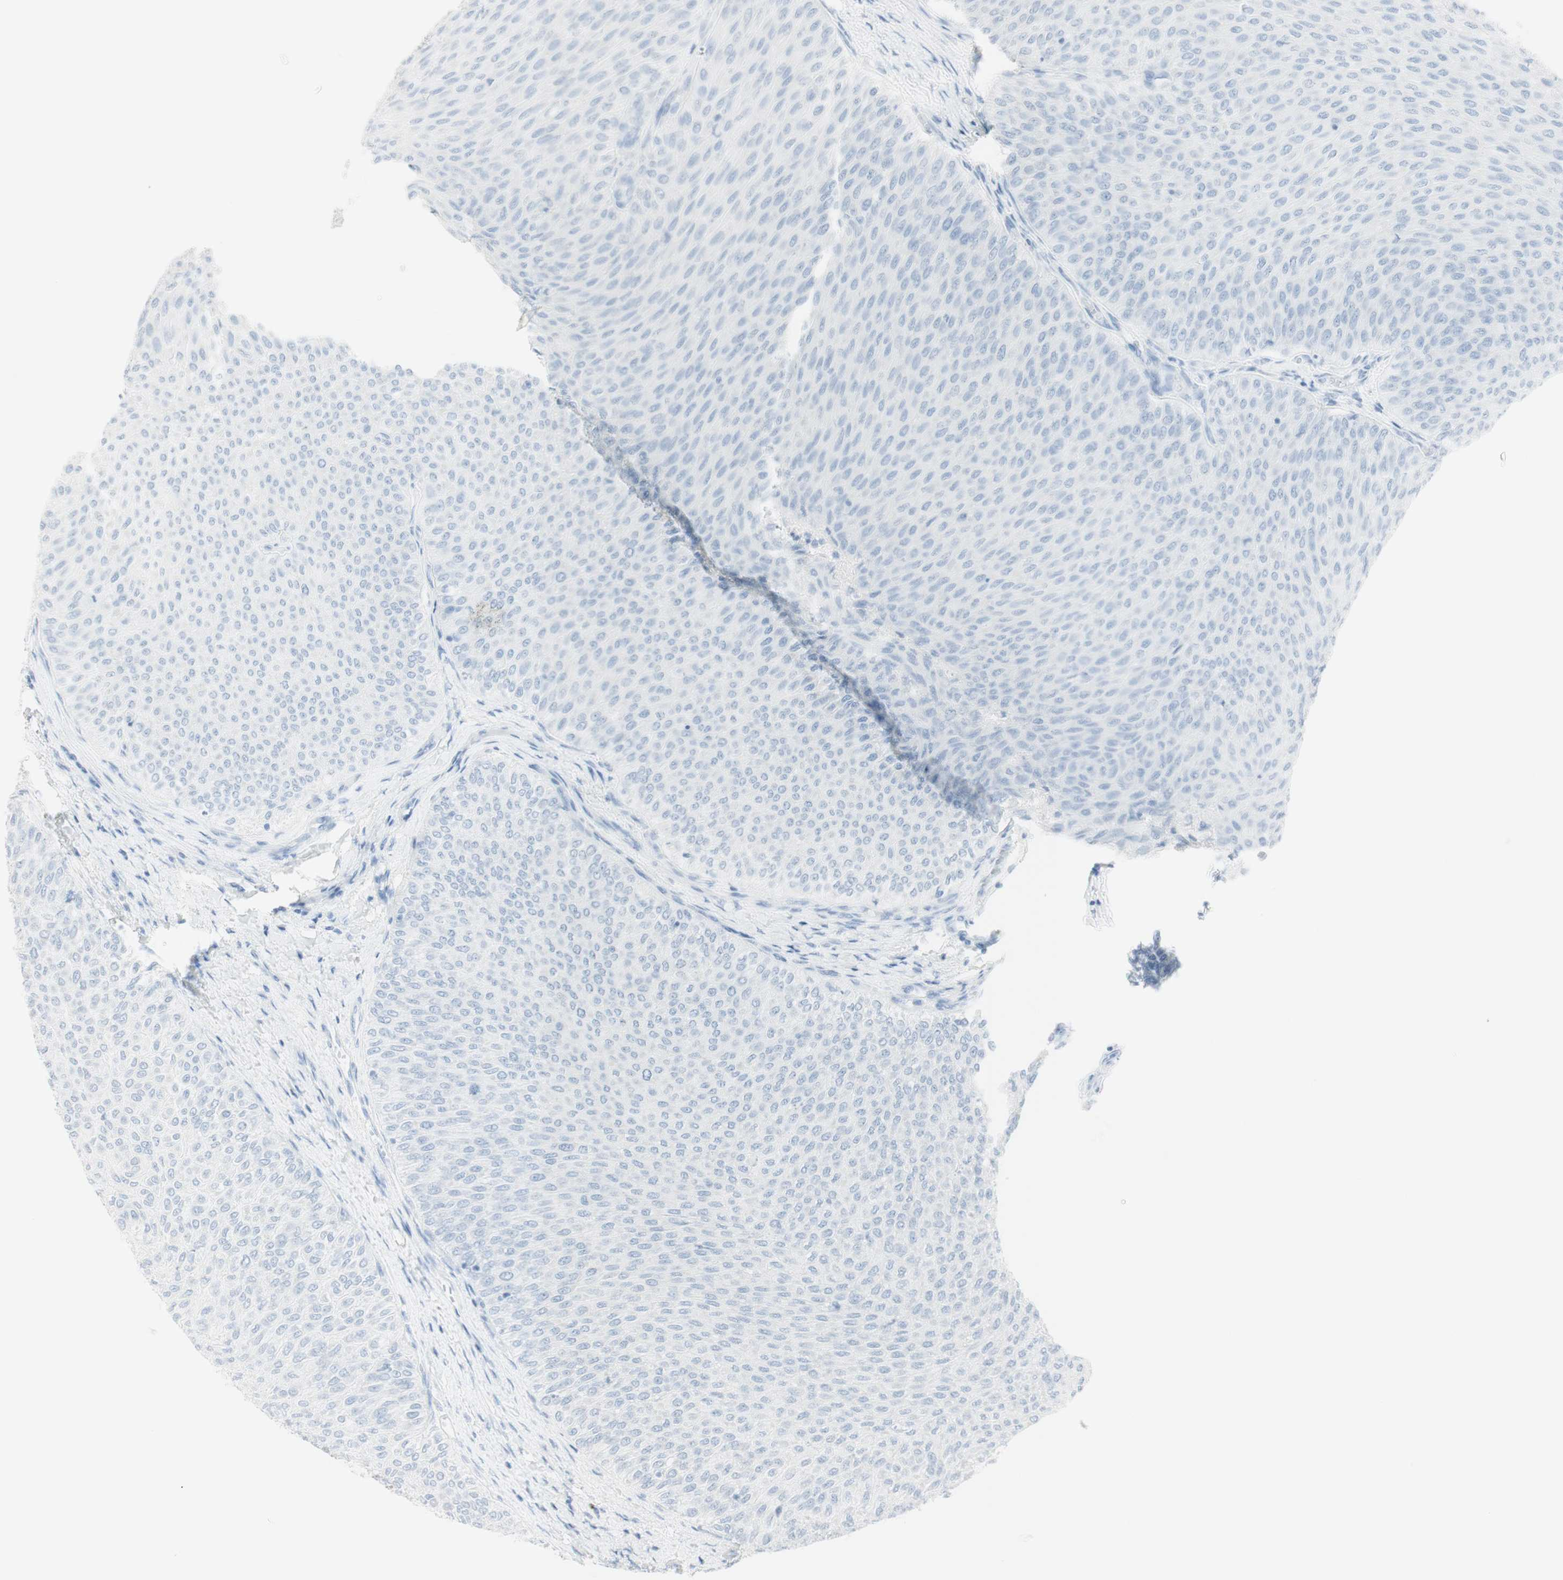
{"staining": {"intensity": "negative", "quantity": "none", "location": "none"}, "tissue": "urothelial cancer", "cell_type": "Tumor cells", "image_type": "cancer", "snomed": [{"axis": "morphology", "description": "Urothelial carcinoma, Low grade"}, {"axis": "topography", "description": "Urinary bladder"}], "caption": "The micrograph shows no staining of tumor cells in urothelial carcinoma (low-grade).", "gene": "NAPSA", "patient": {"sex": "male", "age": 78}}